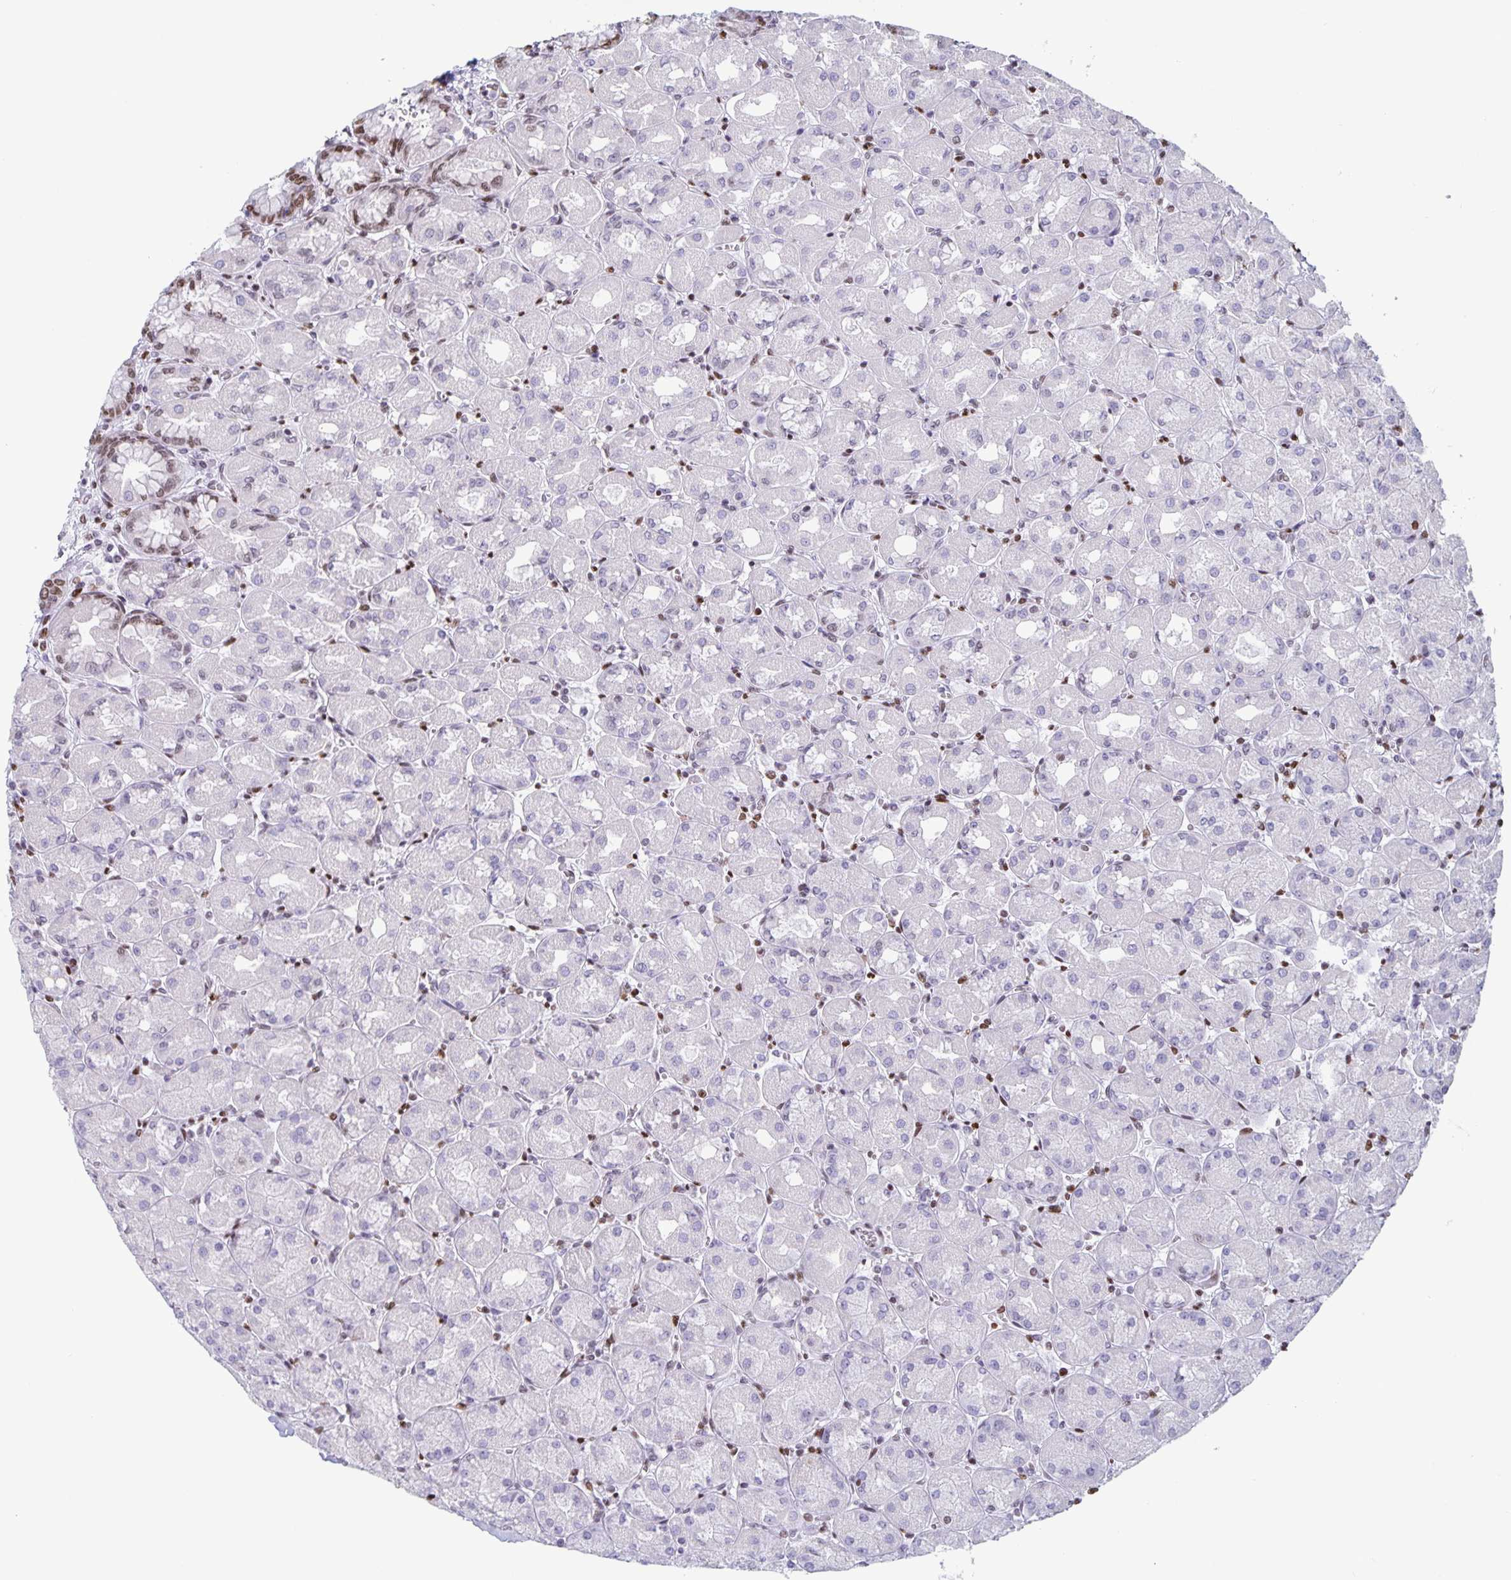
{"staining": {"intensity": "moderate", "quantity": "<25%", "location": "nuclear"}, "tissue": "stomach", "cell_type": "Glandular cells", "image_type": "normal", "snomed": [{"axis": "morphology", "description": "Normal tissue, NOS"}, {"axis": "topography", "description": "Stomach, upper"}], "caption": "A micrograph showing moderate nuclear expression in about <25% of glandular cells in normal stomach, as visualized by brown immunohistochemical staining.", "gene": "JUND", "patient": {"sex": "female", "age": 56}}